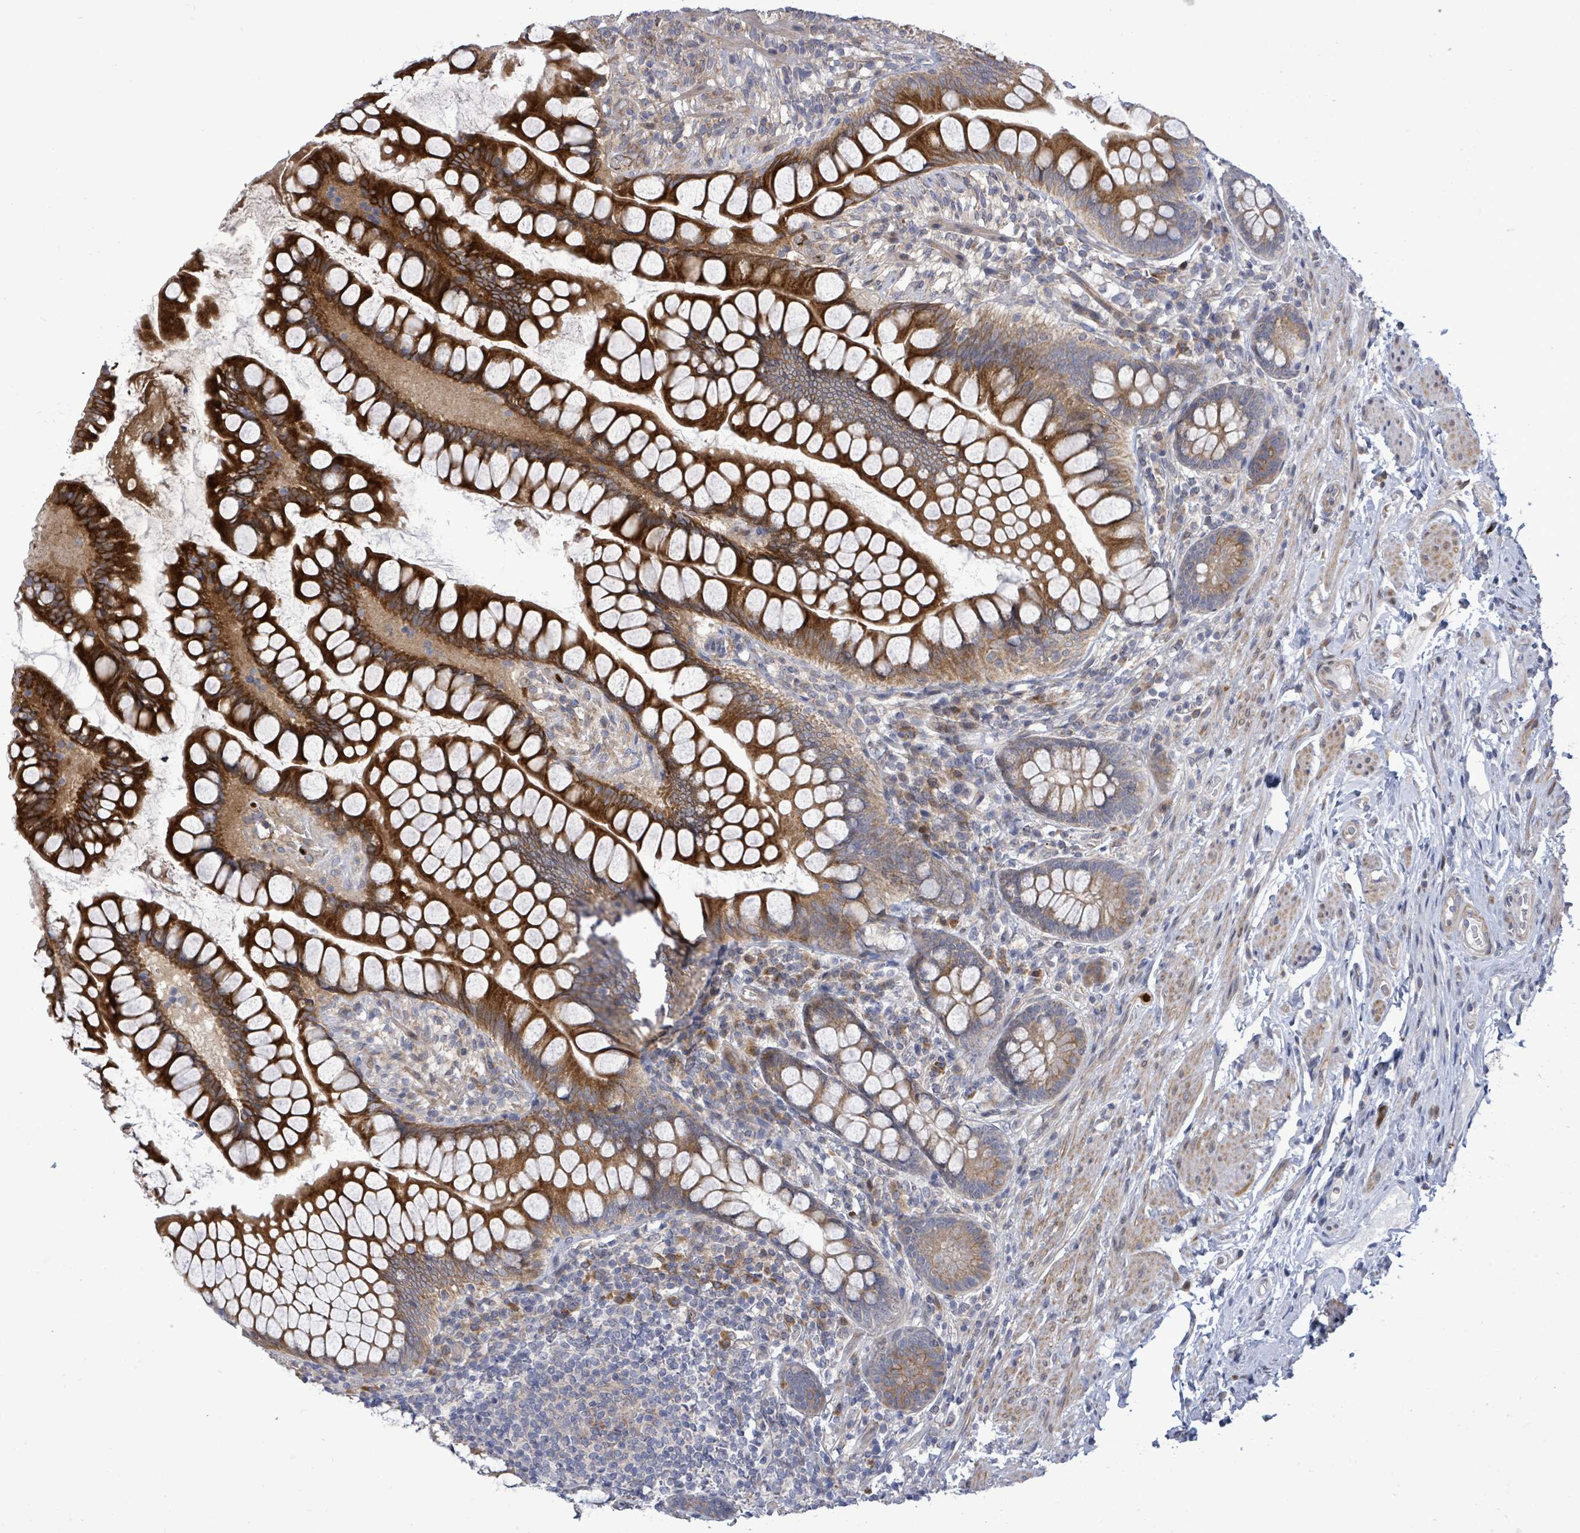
{"staining": {"intensity": "strong", "quantity": ">75%", "location": "cytoplasmic/membranous"}, "tissue": "small intestine", "cell_type": "Glandular cells", "image_type": "normal", "snomed": [{"axis": "morphology", "description": "Normal tissue, NOS"}, {"axis": "topography", "description": "Small intestine"}], "caption": "This micrograph shows immunohistochemistry (IHC) staining of normal small intestine, with high strong cytoplasmic/membranous staining in about >75% of glandular cells.", "gene": "SAR1A", "patient": {"sex": "male", "age": 70}}